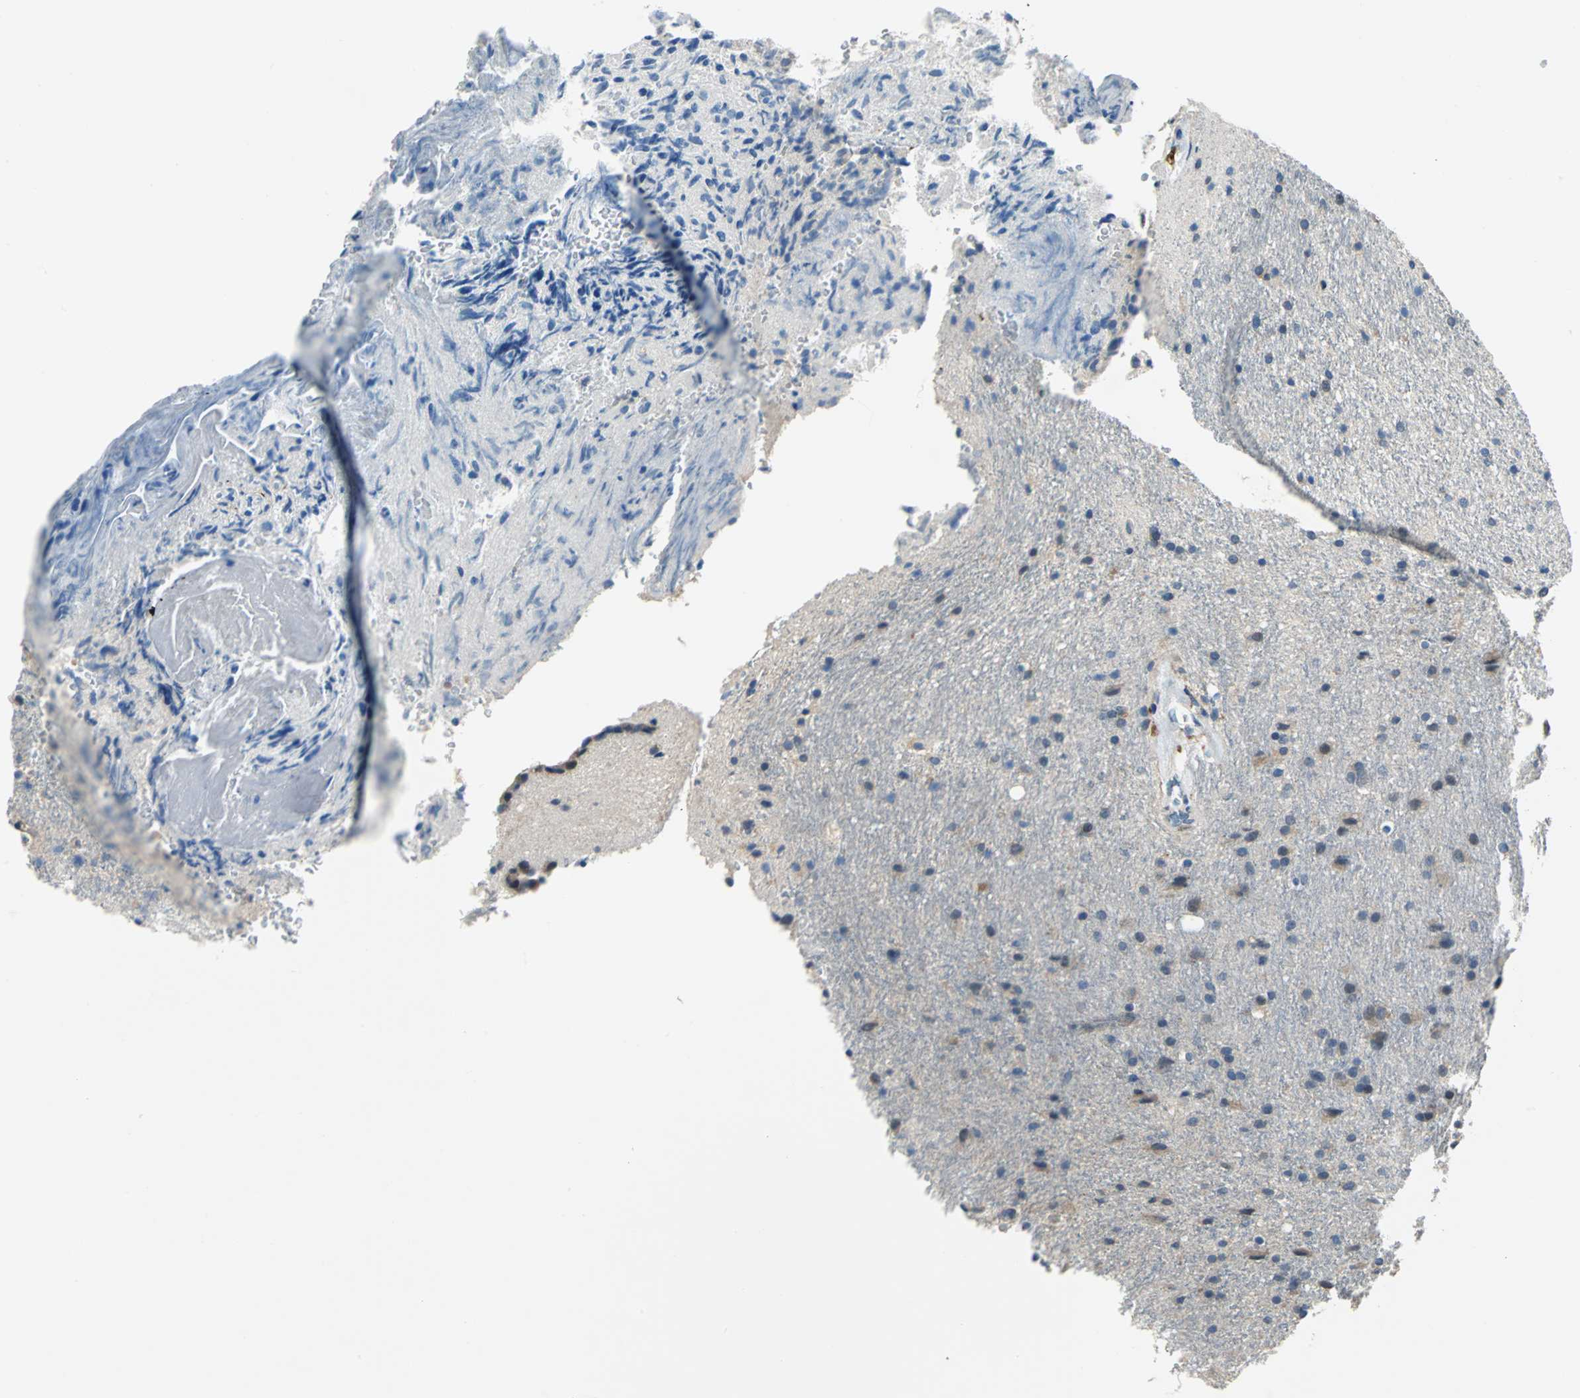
{"staining": {"intensity": "negative", "quantity": "none", "location": "none"}, "tissue": "glioma", "cell_type": "Tumor cells", "image_type": "cancer", "snomed": [{"axis": "morphology", "description": "Normal tissue, NOS"}, {"axis": "morphology", "description": "Glioma, malignant, High grade"}, {"axis": "topography", "description": "Cerebral cortex"}], "caption": "Immunohistochemistry (IHC) of human glioma displays no positivity in tumor cells.", "gene": "RASD2", "patient": {"sex": "male", "age": 56}}